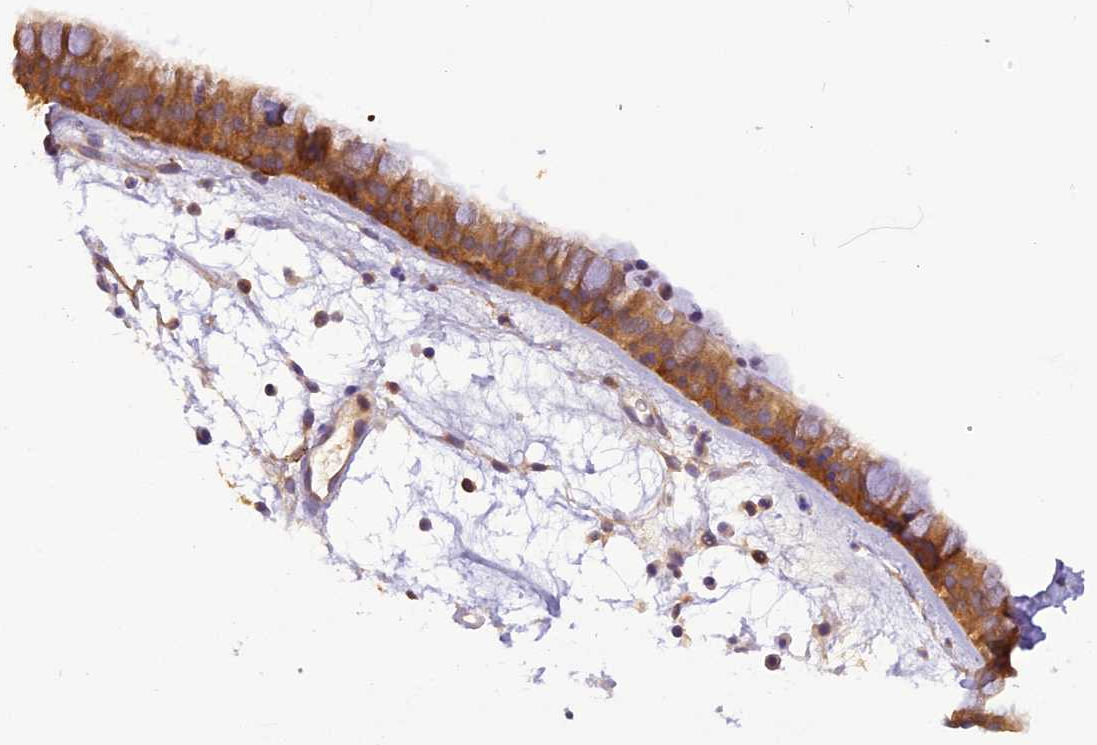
{"staining": {"intensity": "moderate", "quantity": ">75%", "location": "cytoplasmic/membranous"}, "tissue": "nasopharynx", "cell_type": "Respiratory epithelial cells", "image_type": "normal", "snomed": [{"axis": "morphology", "description": "Normal tissue, NOS"}, {"axis": "topography", "description": "Nasopharynx"}], "caption": "Respiratory epithelial cells demonstrate medium levels of moderate cytoplasmic/membranous positivity in approximately >75% of cells in unremarkable human nasopharynx. The staining is performed using DAB brown chromogen to label protein expression. The nuclei are counter-stained blue using hematoxylin.", "gene": "STOML1", "patient": {"sex": "male", "age": 82}}